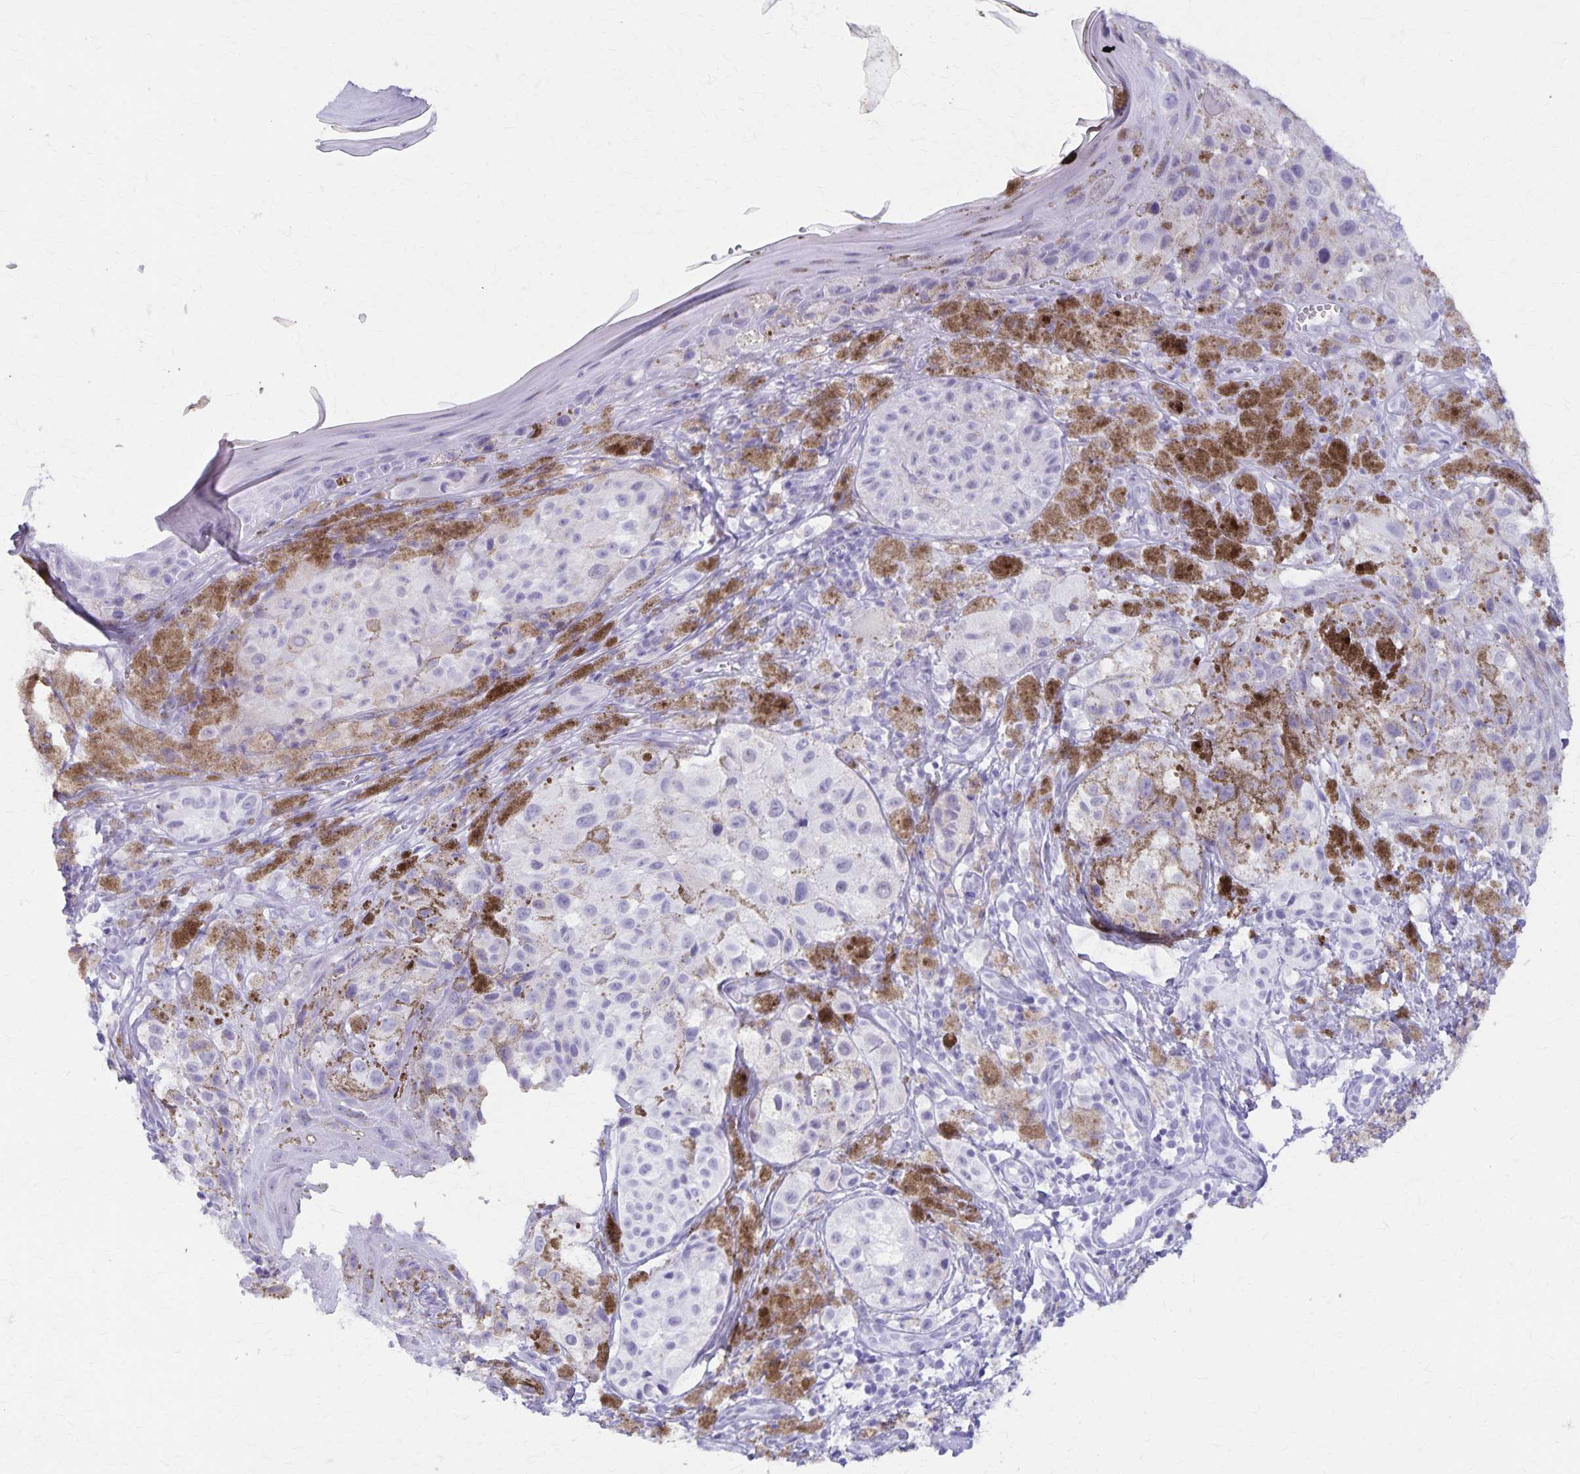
{"staining": {"intensity": "negative", "quantity": "none", "location": "none"}, "tissue": "melanoma", "cell_type": "Tumor cells", "image_type": "cancer", "snomed": [{"axis": "morphology", "description": "Malignant melanoma, NOS"}, {"axis": "topography", "description": "Skin"}], "caption": "Malignant melanoma stained for a protein using immunohistochemistry (IHC) displays no positivity tumor cells.", "gene": "DEFA5", "patient": {"sex": "male", "age": 61}}